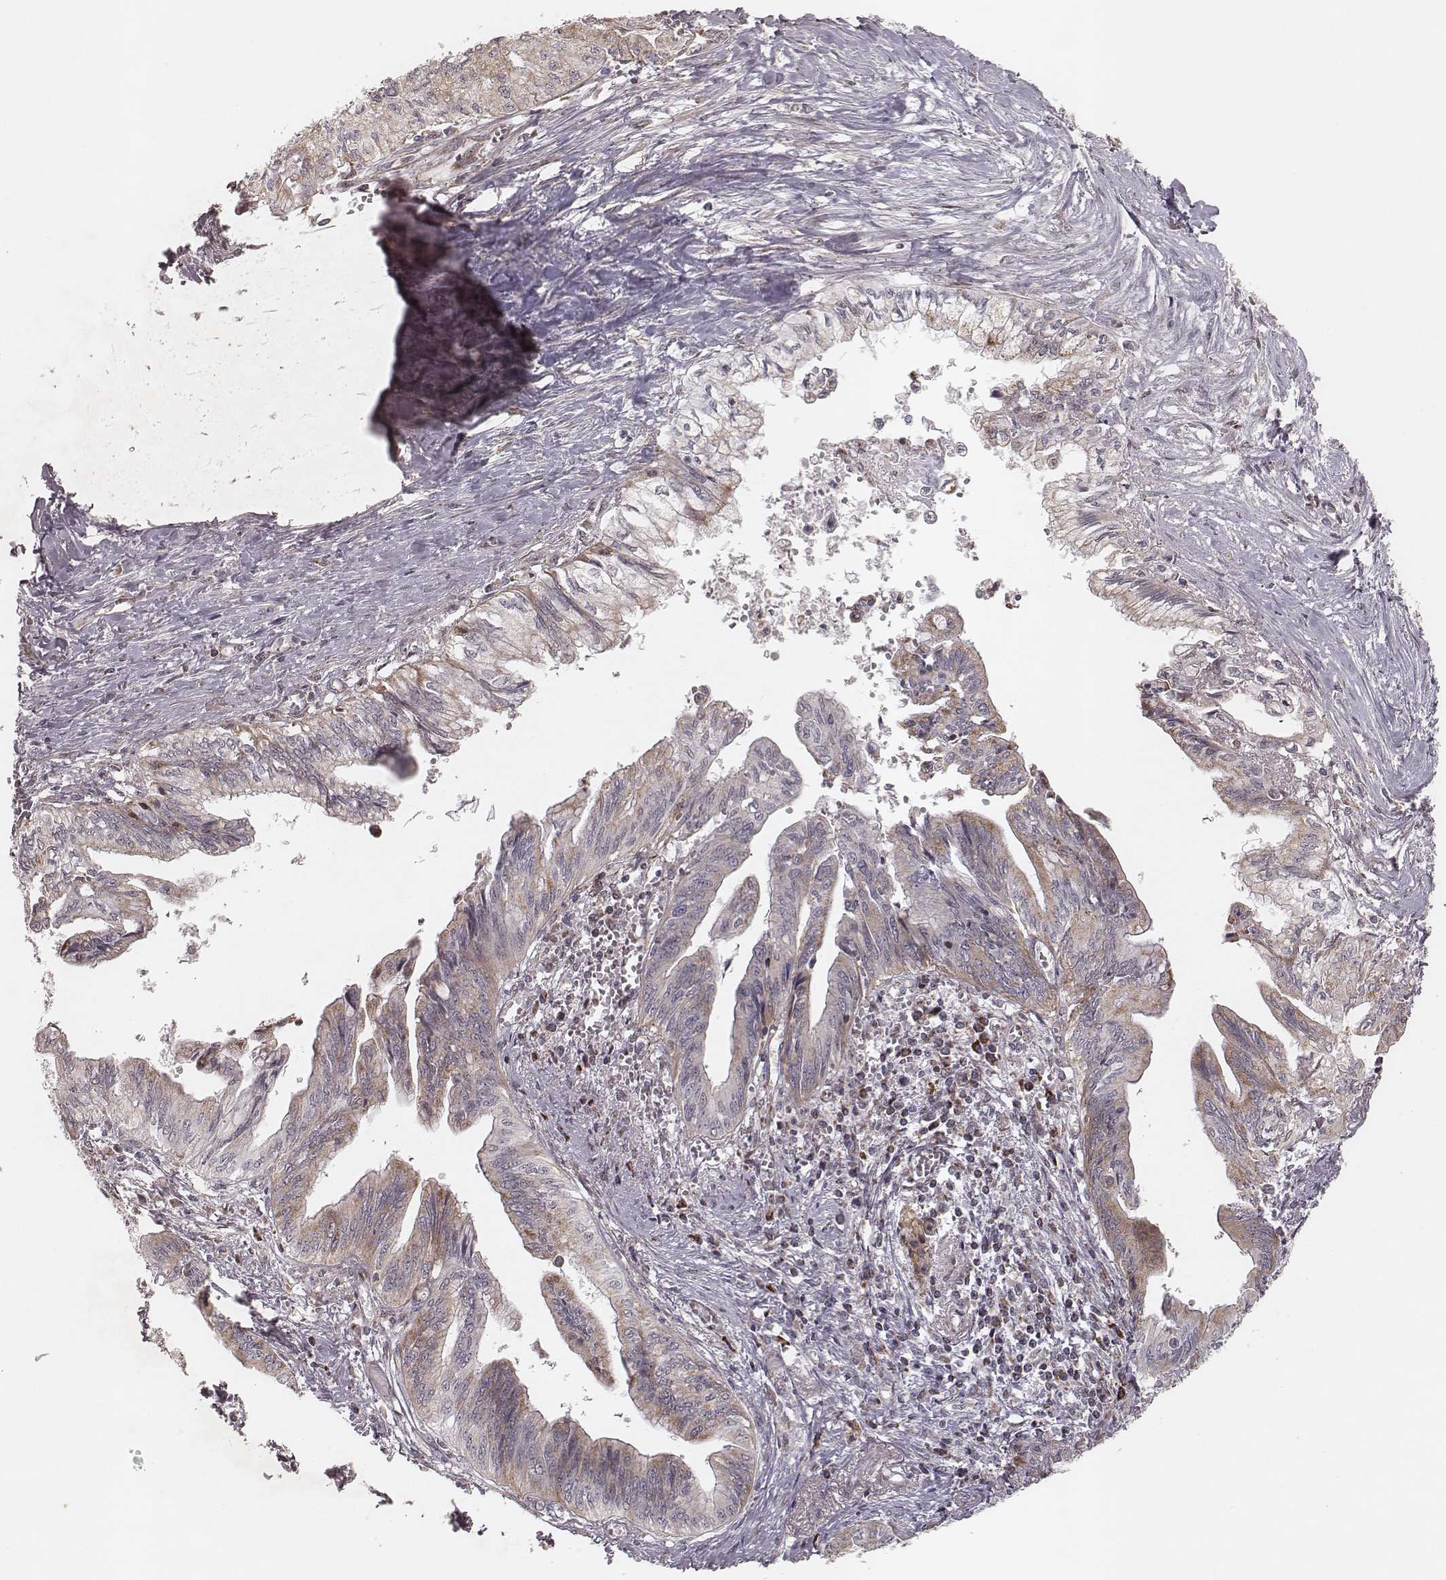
{"staining": {"intensity": "weak", "quantity": "<25%", "location": "cytoplasmic/membranous"}, "tissue": "pancreatic cancer", "cell_type": "Tumor cells", "image_type": "cancer", "snomed": [{"axis": "morphology", "description": "Adenocarcinoma, NOS"}, {"axis": "topography", "description": "Pancreas"}], "caption": "Immunohistochemistry (IHC) photomicrograph of pancreatic adenocarcinoma stained for a protein (brown), which shows no positivity in tumor cells. The staining is performed using DAB (3,3'-diaminobenzidine) brown chromogen with nuclei counter-stained in using hematoxylin.", "gene": "NDUFA7", "patient": {"sex": "female", "age": 61}}